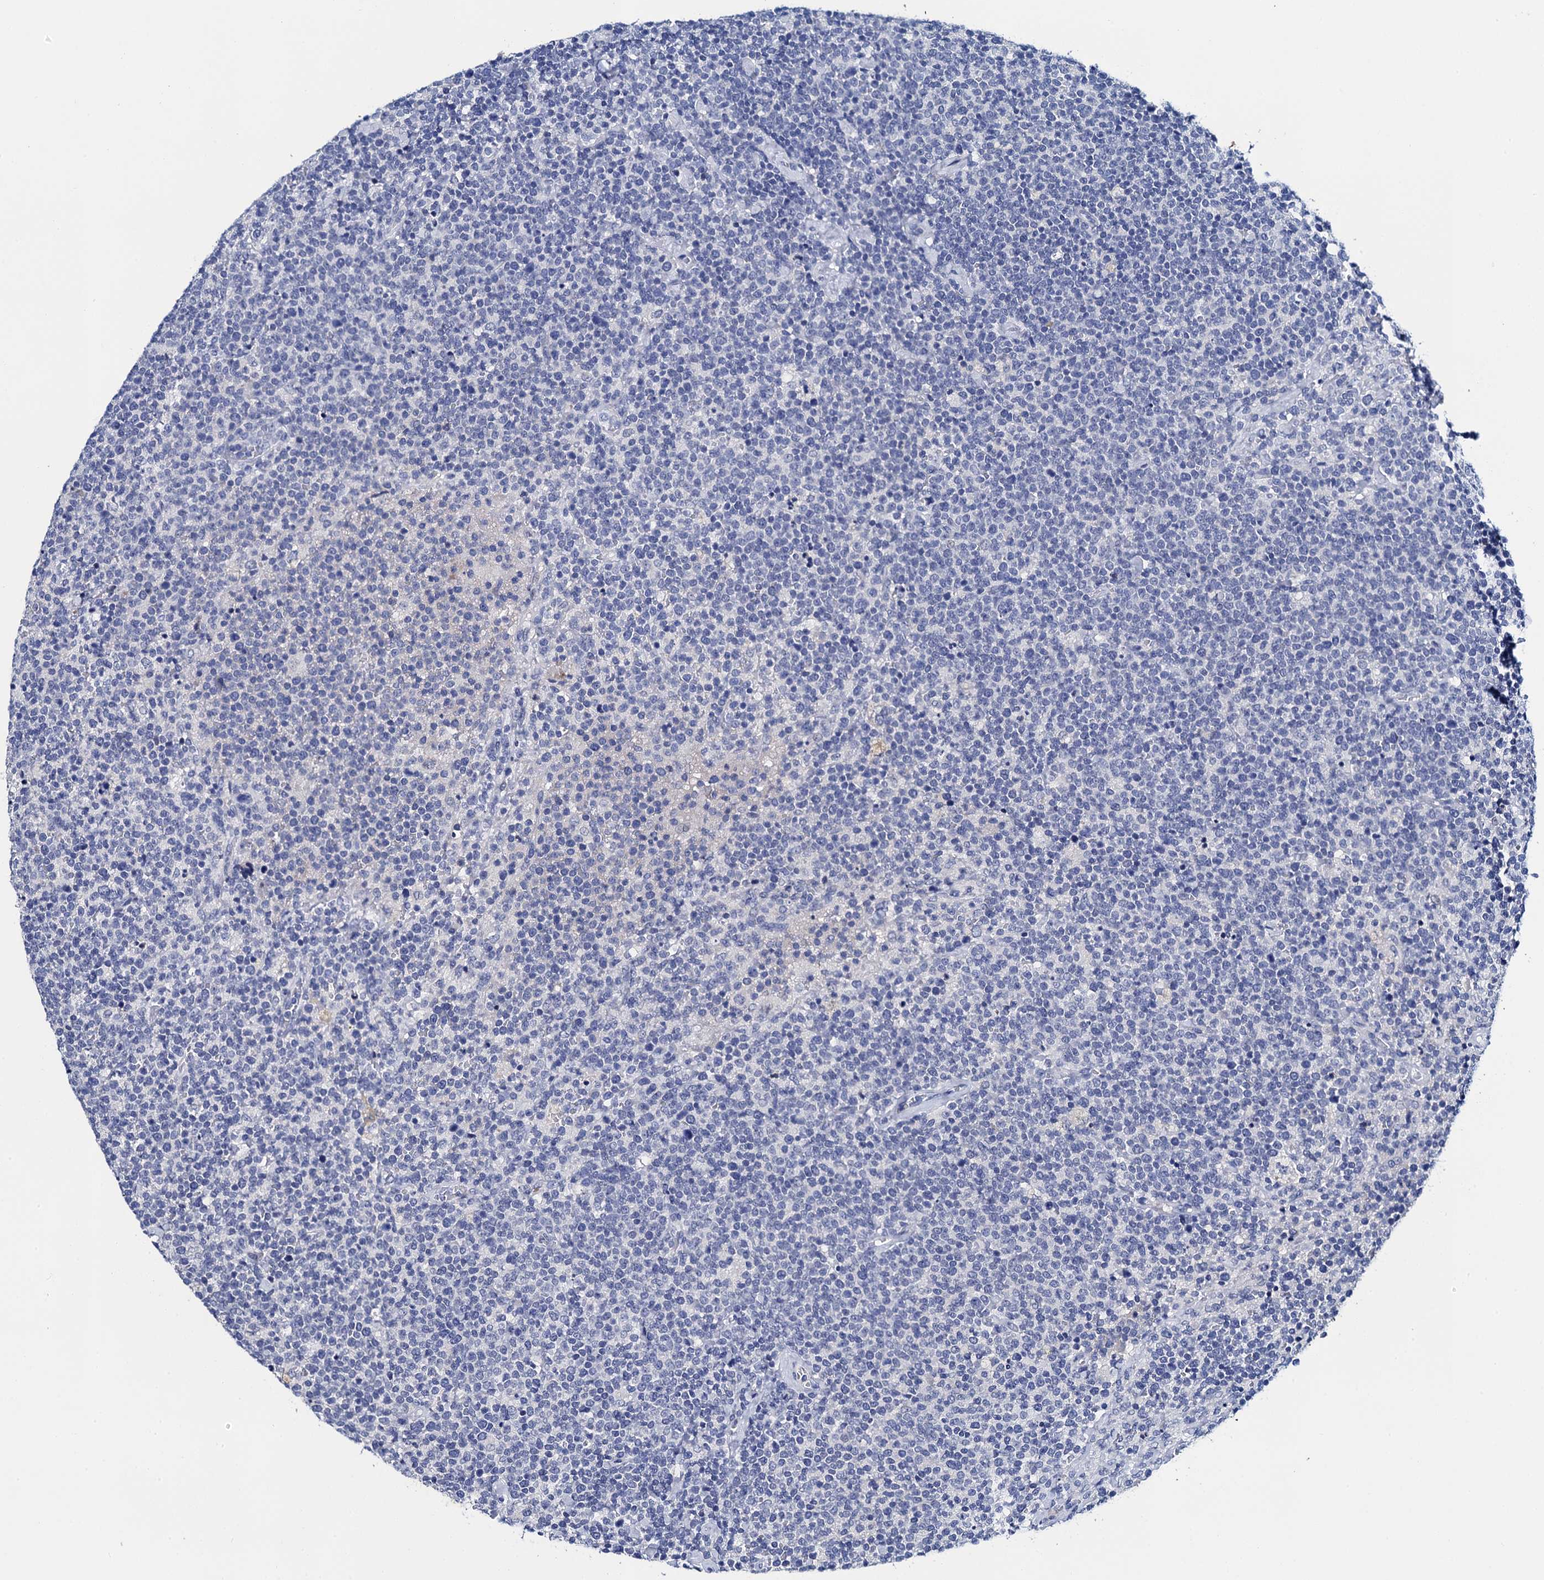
{"staining": {"intensity": "negative", "quantity": "none", "location": "none"}, "tissue": "lymphoma", "cell_type": "Tumor cells", "image_type": "cancer", "snomed": [{"axis": "morphology", "description": "Malignant lymphoma, non-Hodgkin's type, High grade"}, {"axis": "topography", "description": "Lymph node"}], "caption": "Photomicrograph shows no protein expression in tumor cells of lymphoma tissue.", "gene": "LYPD3", "patient": {"sex": "male", "age": 61}}